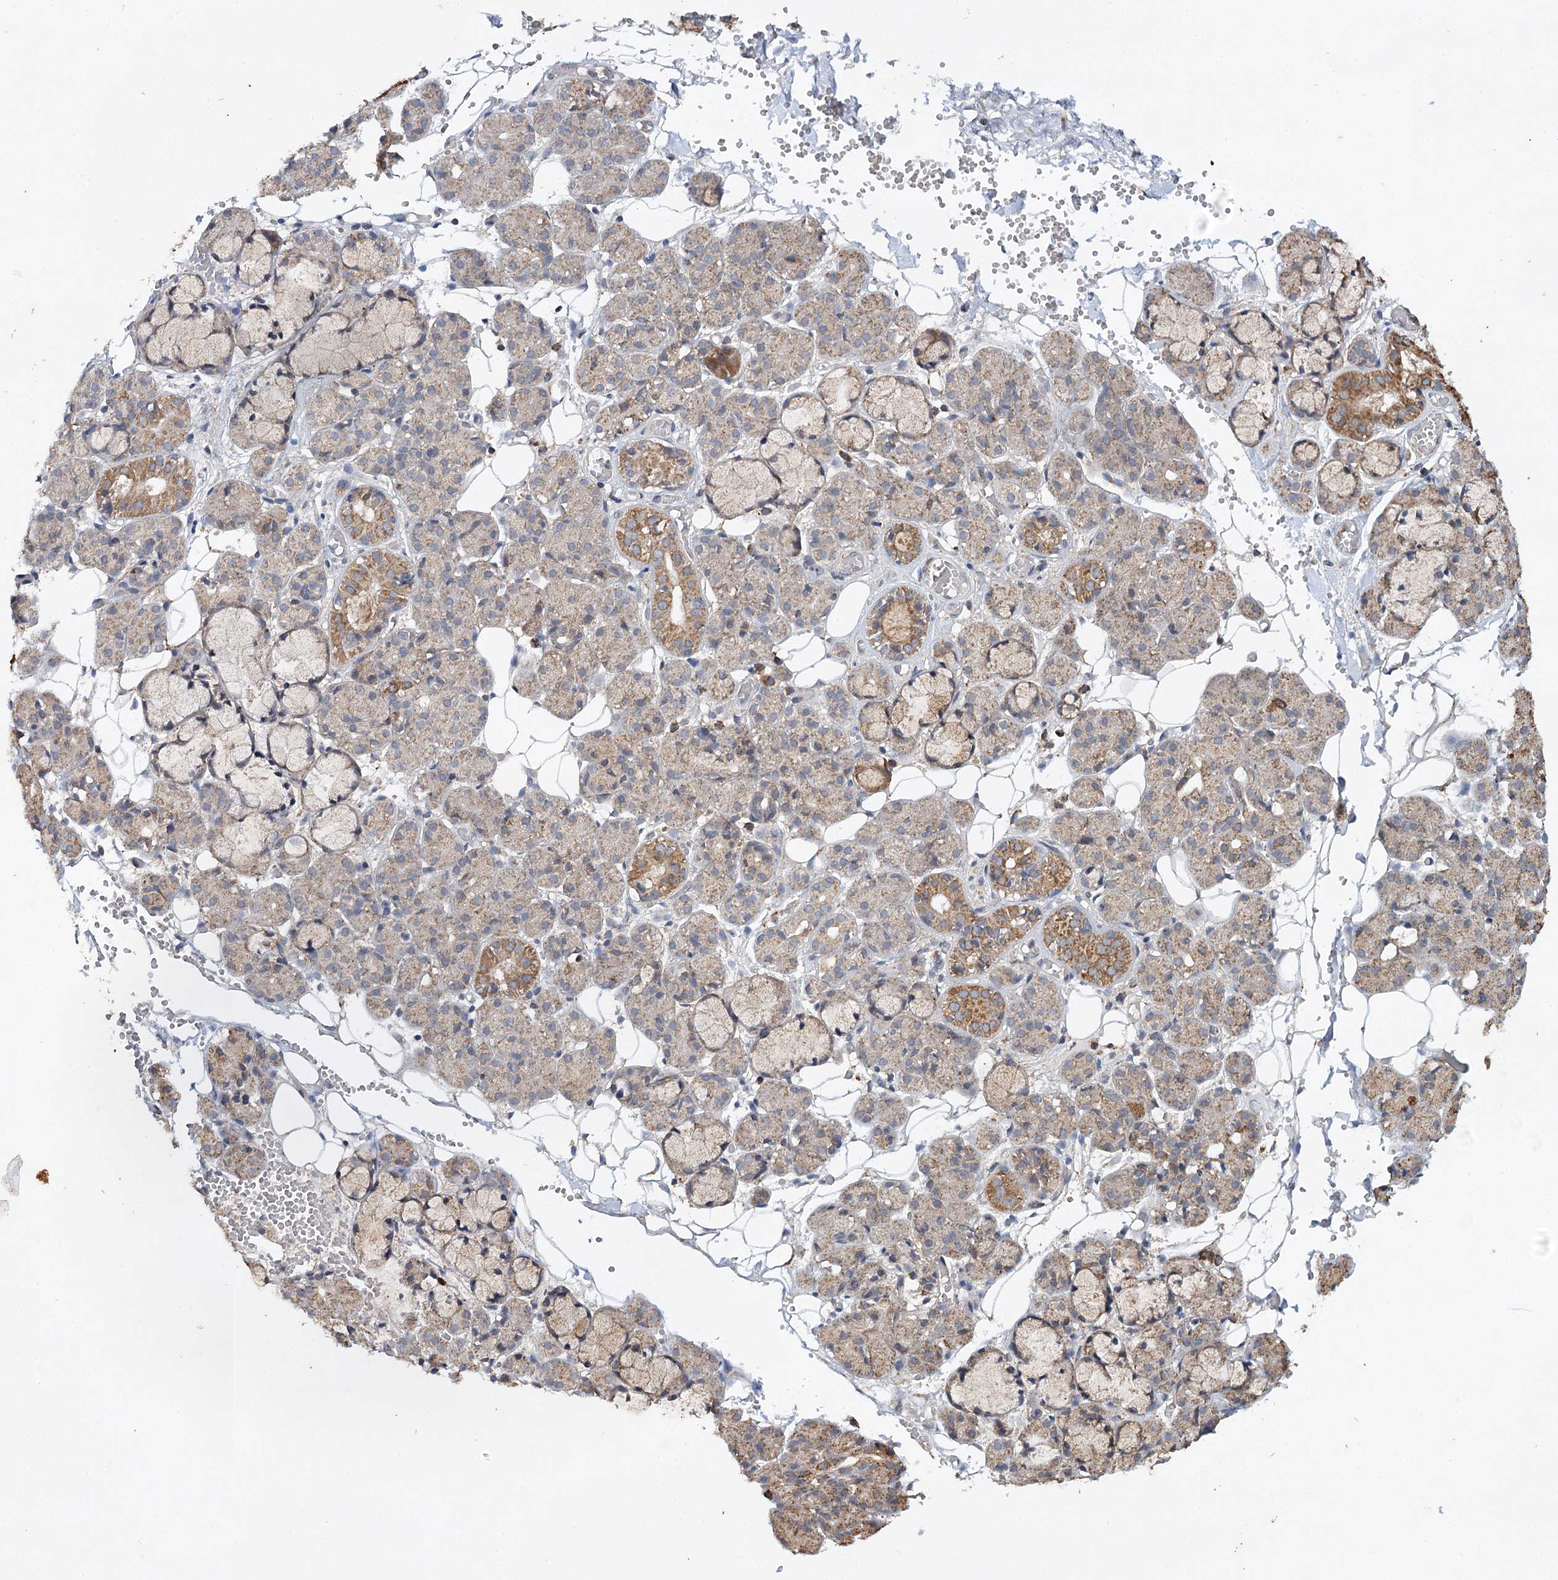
{"staining": {"intensity": "moderate", "quantity": "25%-75%", "location": "cytoplasmic/membranous"}, "tissue": "salivary gland", "cell_type": "Glandular cells", "image_type": "normal", "snomed": [{"axis": "morphology", "description": "Normal tissue, NOS"}, {"axis": "topography", "description": "Salivary gland"}], "caption": "Immunohistochemistry (IHC) (DAB) staining of normal salivary gland shows moderate cytoplasmic/membranous protein positivity in about 25%-75% of glandular cells. The staining was performed using DAB (3,3'-diaminobenzidine), with brown indicating positive protein expression. Nuclei are stained blue with hematoxylin.", "gene": "PIK3CB", "patient": {"sex": "male", "age": 63}}